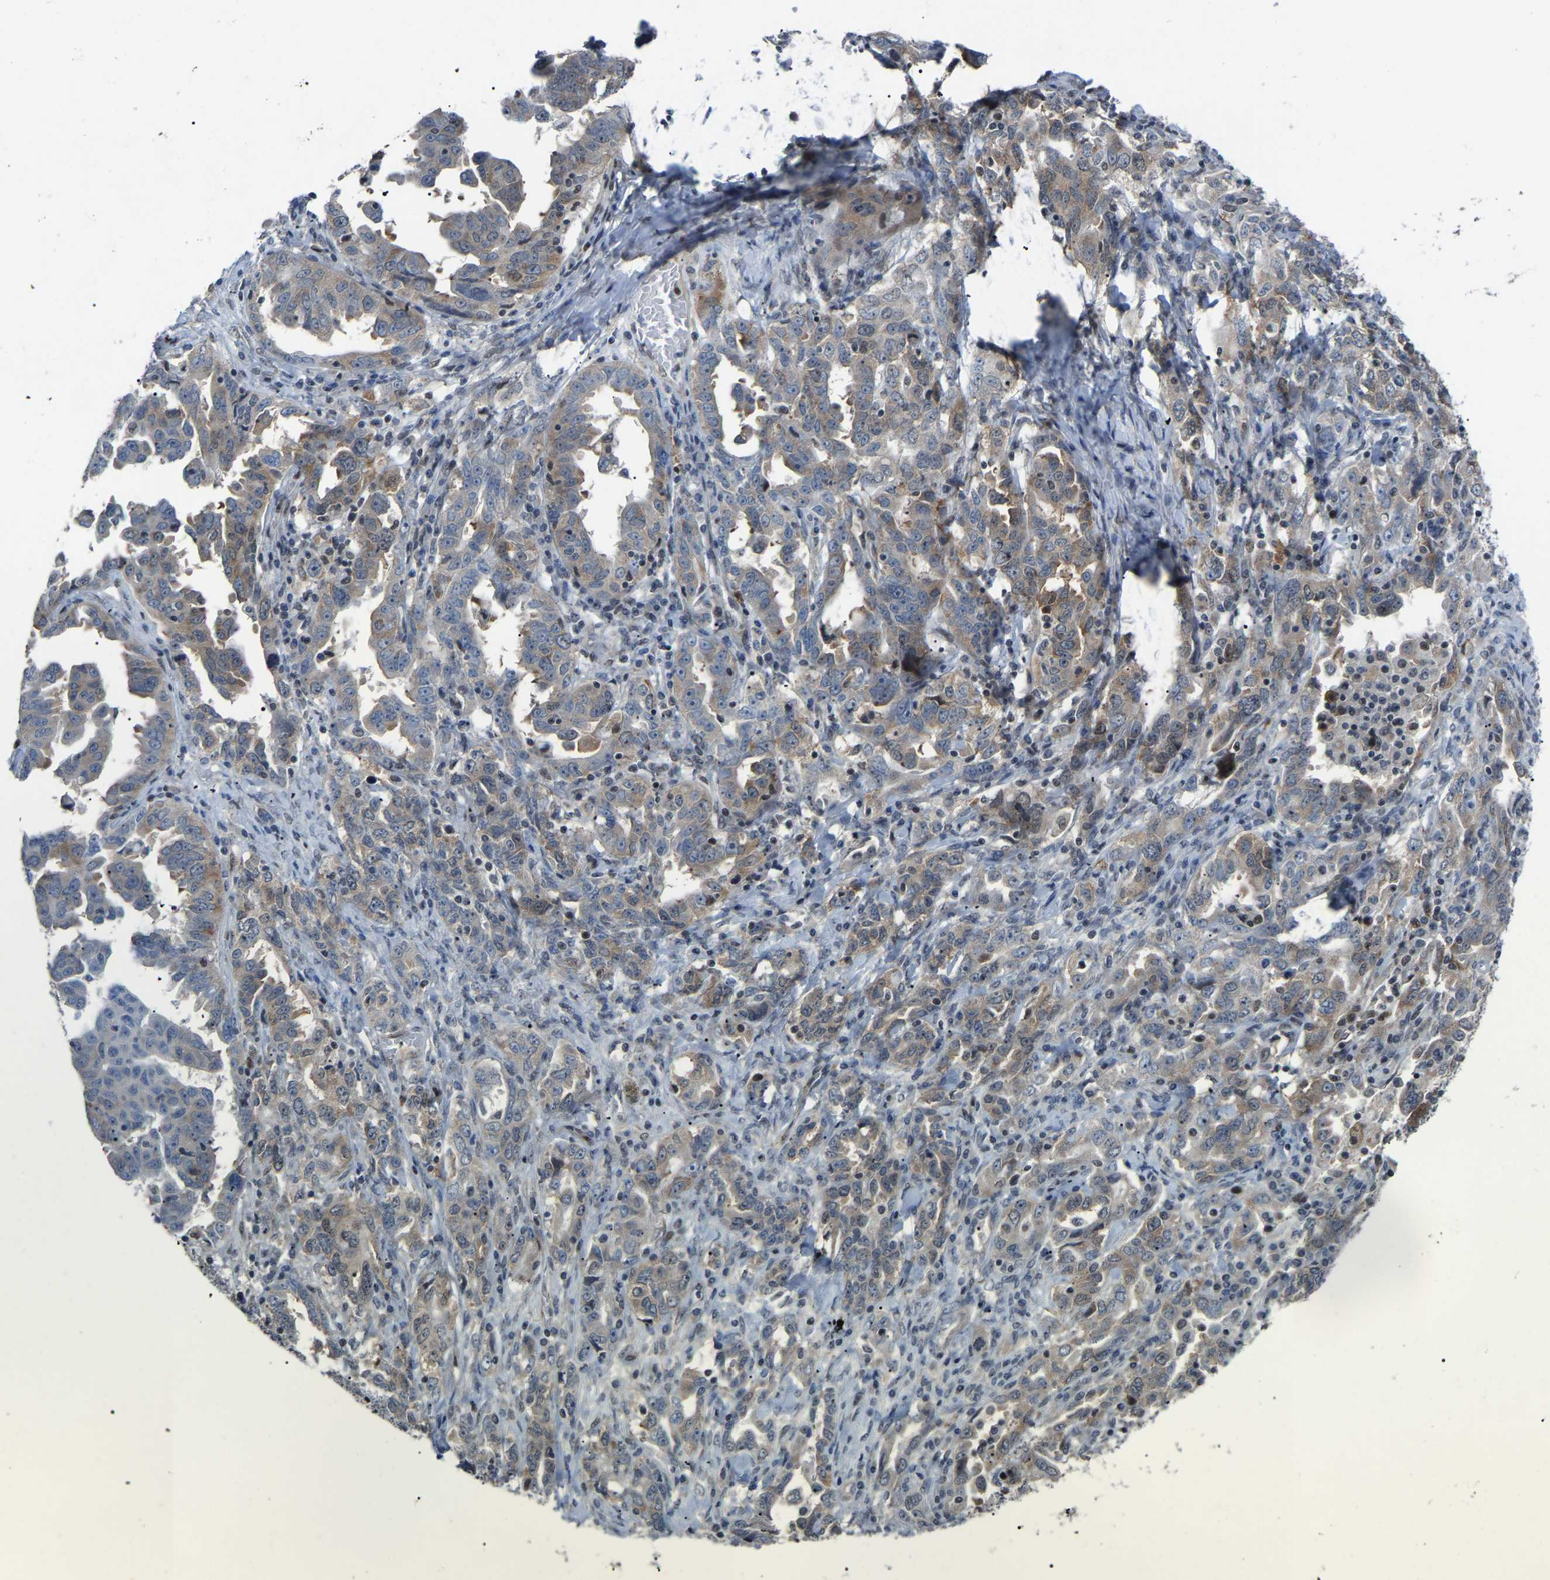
{"staining": {"intensity": "moderate", "quantity": "25%-75%", "location": "nuclear"}, "tissue": "ovarian cancer", "cell_type": "Tumor cells", "image_type": "cancer", "snomed": [{"axis": "morphology", "description": "Carcinoma, endometroid"}, {"axis": "topography", "description": "Ovary"}], "caption": "Immunohistochemical staining of ovarian endometroid carcinoma demonstrates medium levels of moderate nuclear protein positivity in approximately 25%-75% of tumor cells.", "gene": "DDX5", "patient": {"sex": "female", "age": 62}}